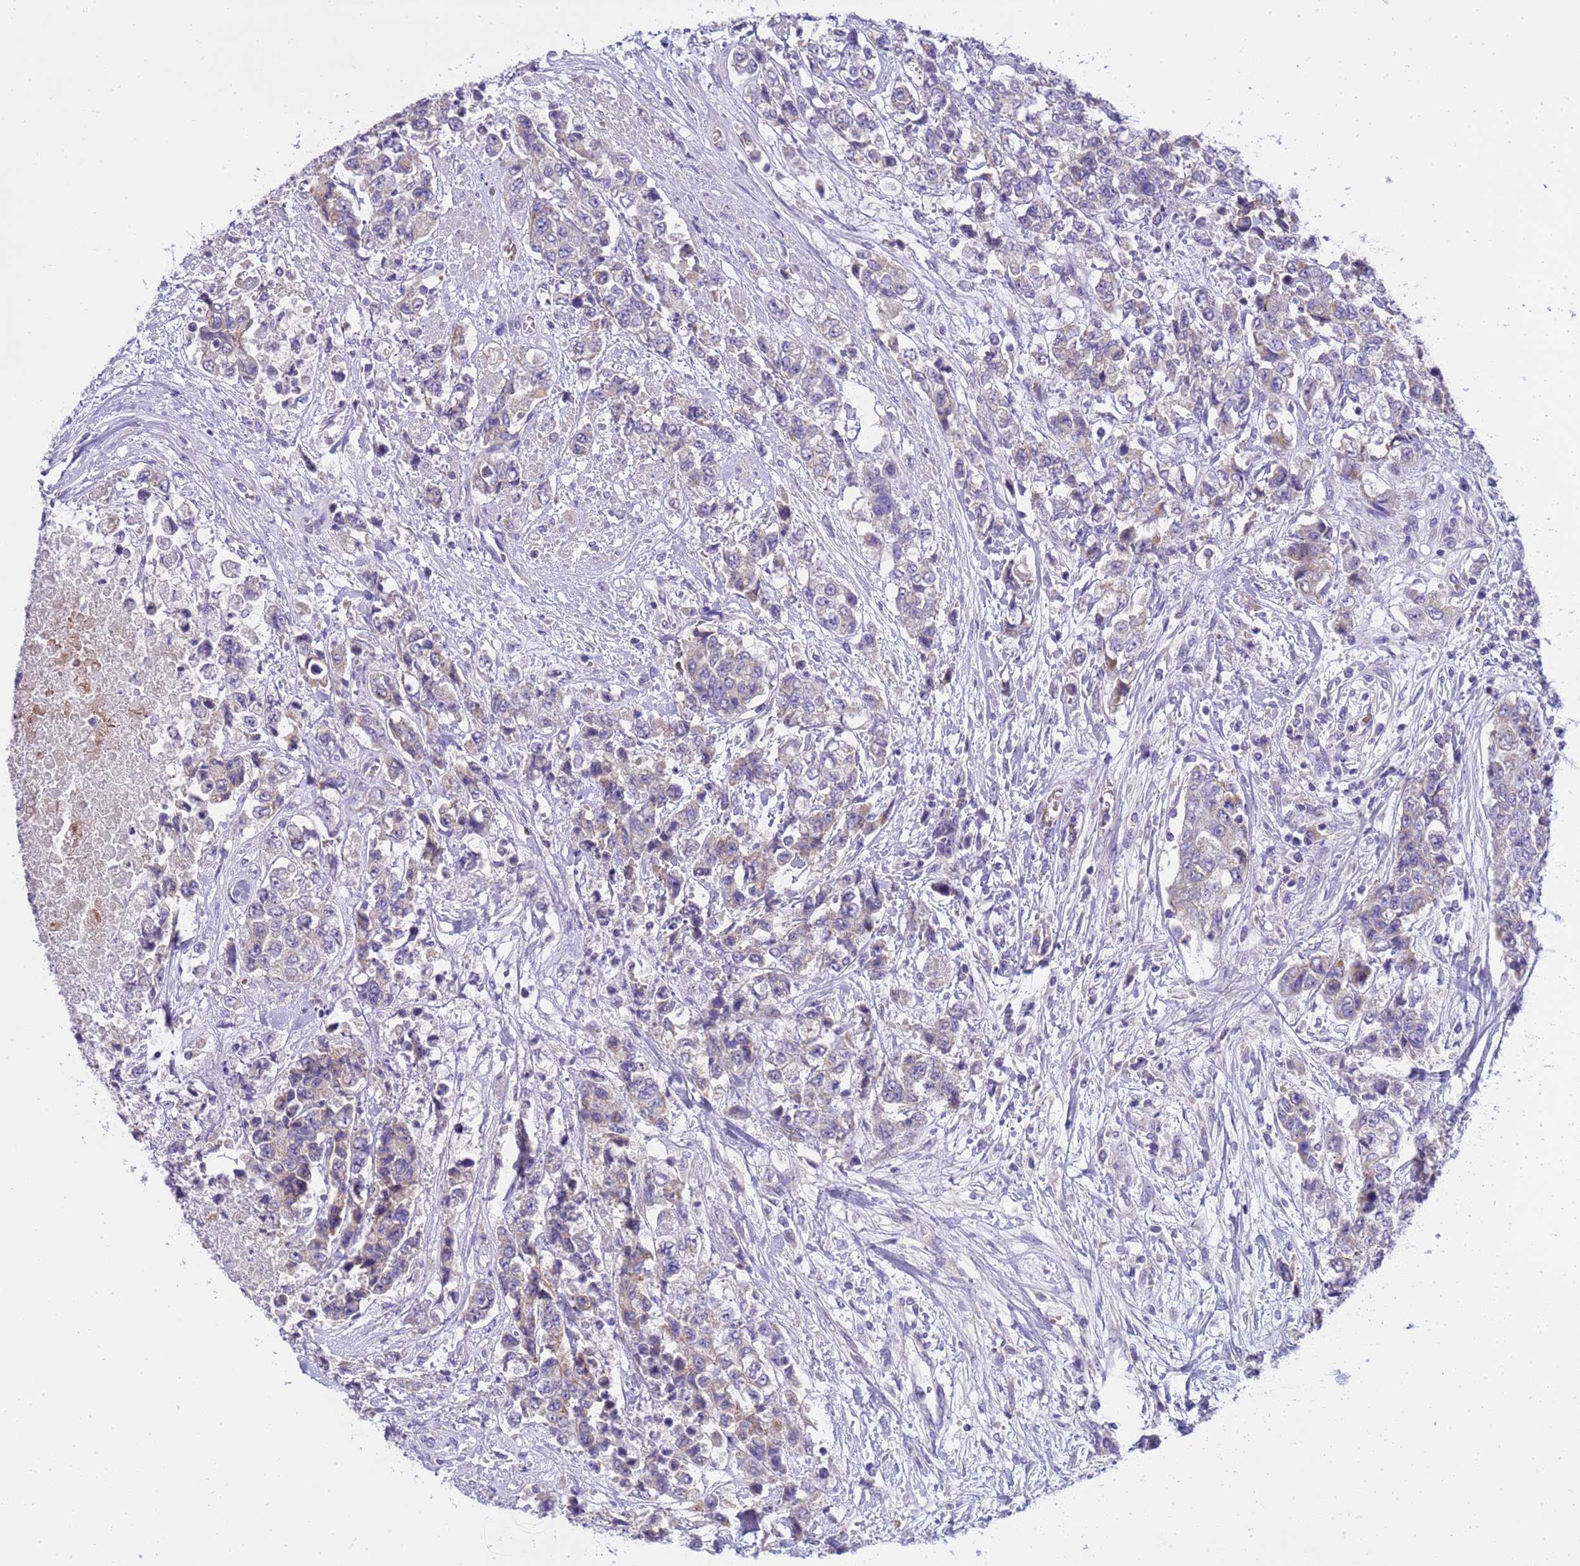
{"staining": {"intensity": "weak", "quantity": "<25%", "location": "cytoplasmic/membranous"}, "tissue": "urothelial cancer", "cell_type": "Tumor cells", "image_type": "cancer", "snomed": [{"axis": "morphology", "description": "Urothelial carcinoma, High grade"}, {"axis": "topography", "description": "Urinary bladder"}], "caption": "This micrograph is of urothelial cancer stained with immunohistochemistry (IHC) to label a protein in brown with the nuclei are counter-stained blue. There is no expression in tumor cells.", "gene": "RIPPLY2", "patient": {"sex": "female", "age": 78}}